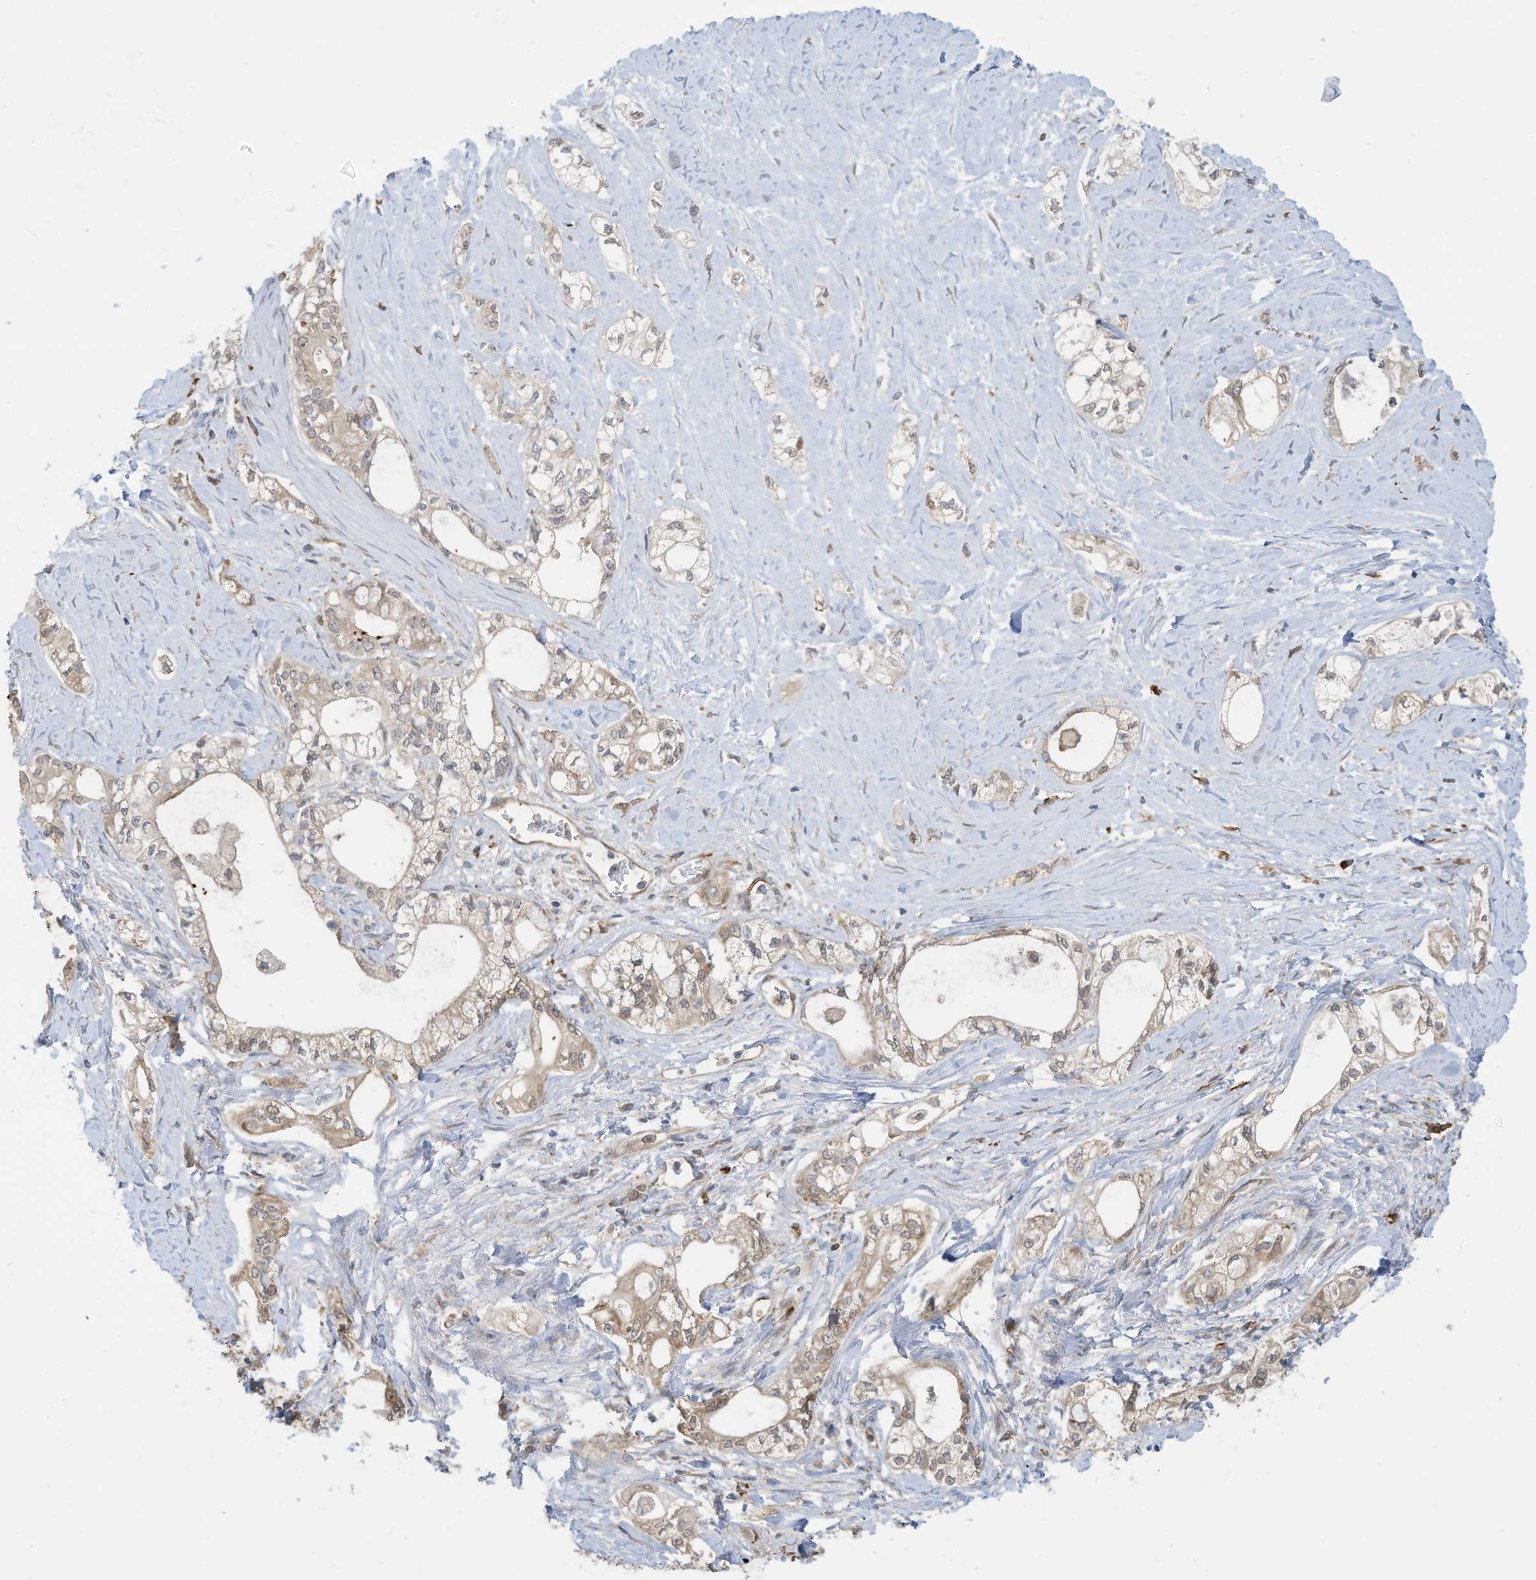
{"staining": {"intensity": "weak", "quantity": "<25%", "location": "cytoplasmic/membranous"}, "tissue": "pancreatic cancer", "cell_type": "Tumor cells", "image_type": "cancer", "snomed": [{"axis": "morphology", "description": "Adenocarcinoma, NOS"}, {"axis": "topography", "description": "Pancreas"}], "caption": "High power microscopy histopathology image of an IHC histopathology image of pancreatic cancer (adenocarcinoma), revealing no significant positivity in tumor cells. (IHC, brightfield microscopy, high magnification).", "gene": "USE1", "patient": {"sex": "male", "age": 70}}